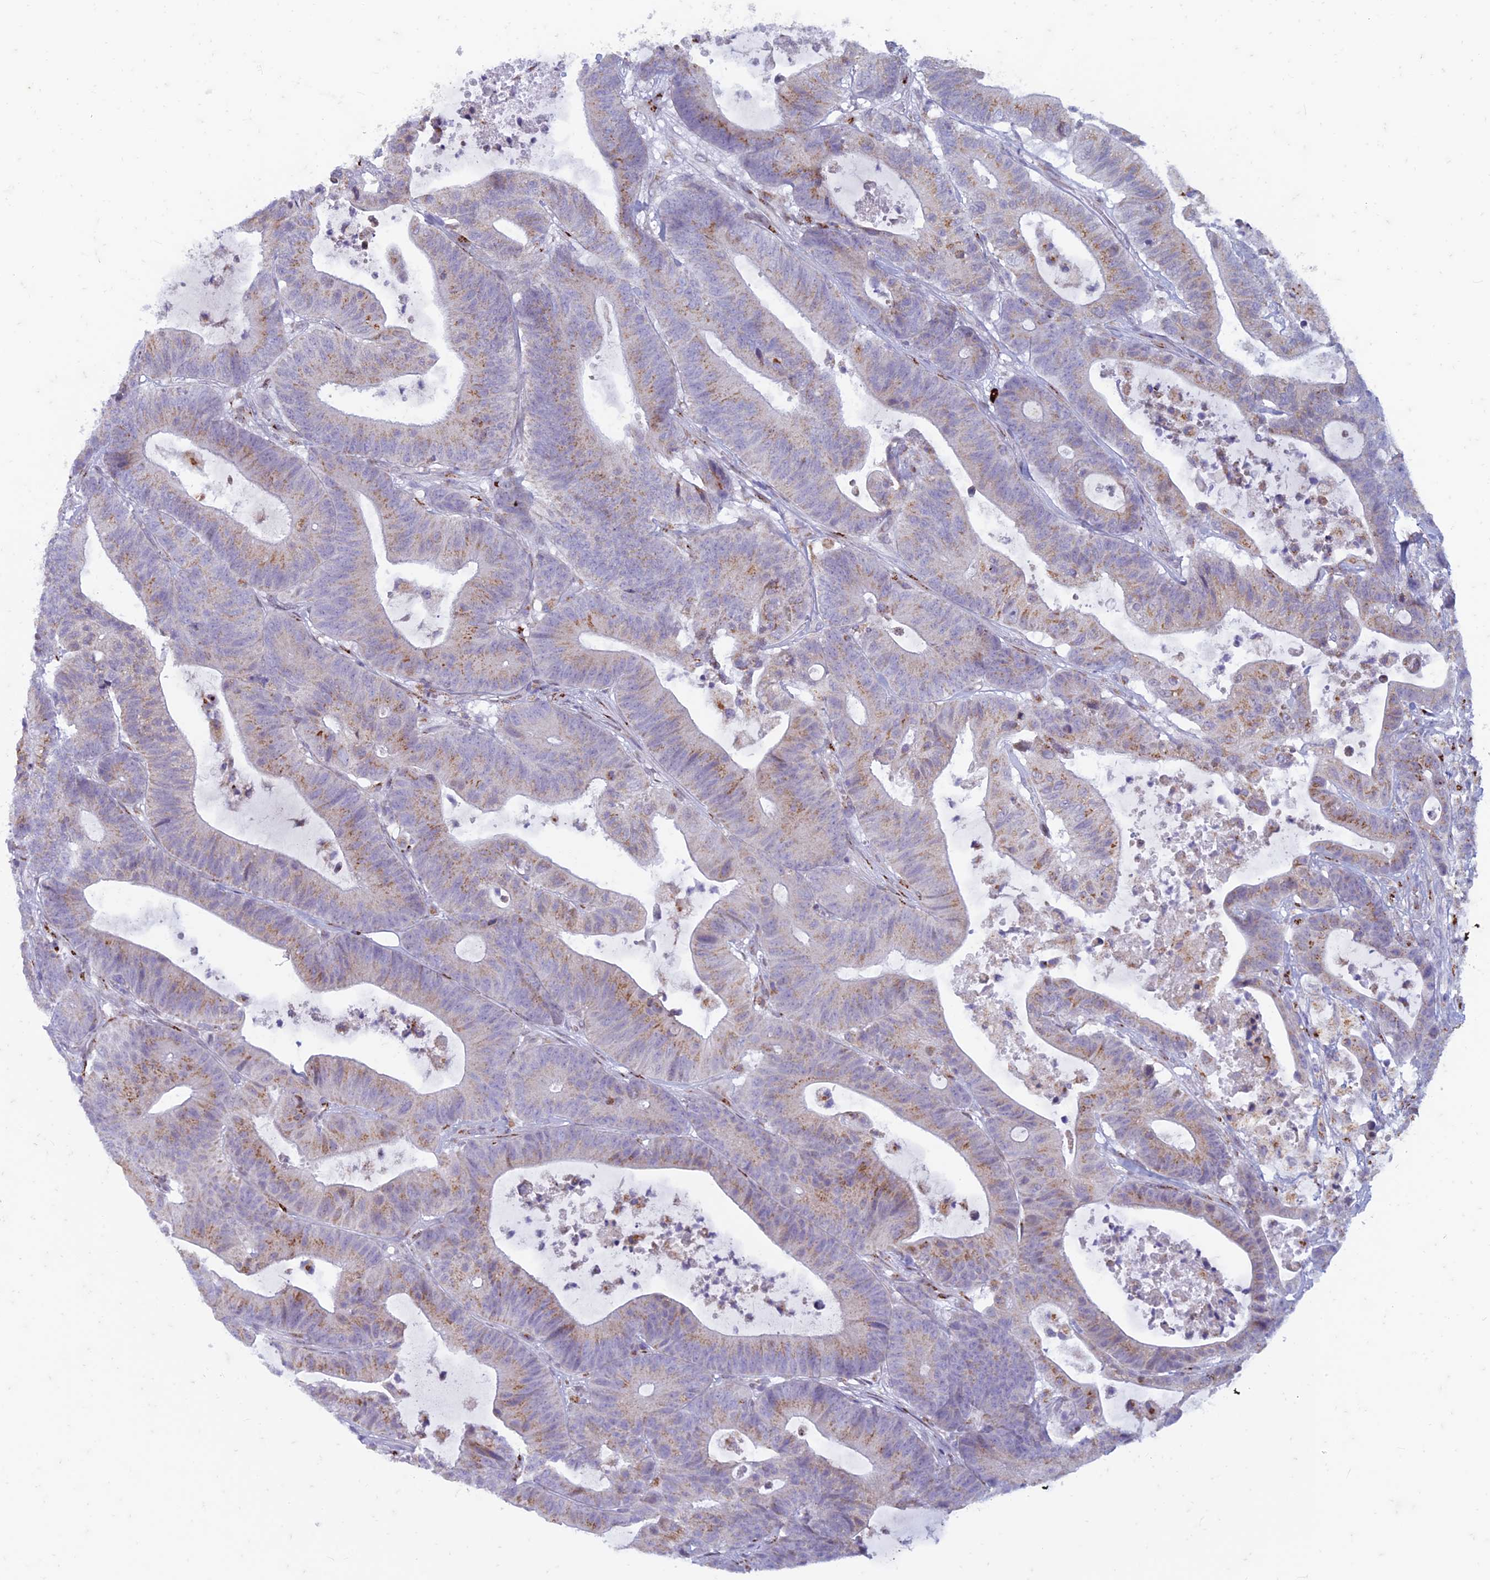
{"staining": {"intensity": "weak", "quantity": "25%-75%", "location": "cytoplasmic/membranous"}, "tissue": "colorectal cancer", "cell_type": "Tumor cells", "image_type": "cancer", "snomed": [{"axis": "morphology", "description": "Adenocarcinoma, NOS"}, {"axis": "topography", "description": "Colon"}], "caption": "Protein expression analysis of human colorectal cancer (adenocarcinoma) reveals weak cytoplasmic/membranous staining in approximately 25%-75% of tumor cells. The staining was performed using DAB, with brown indicating positive protein expression. Nuclei are stained blue with hematoxylin.", "gene": "FAM3C", "patient": {"sex": "female", "age": 84}}